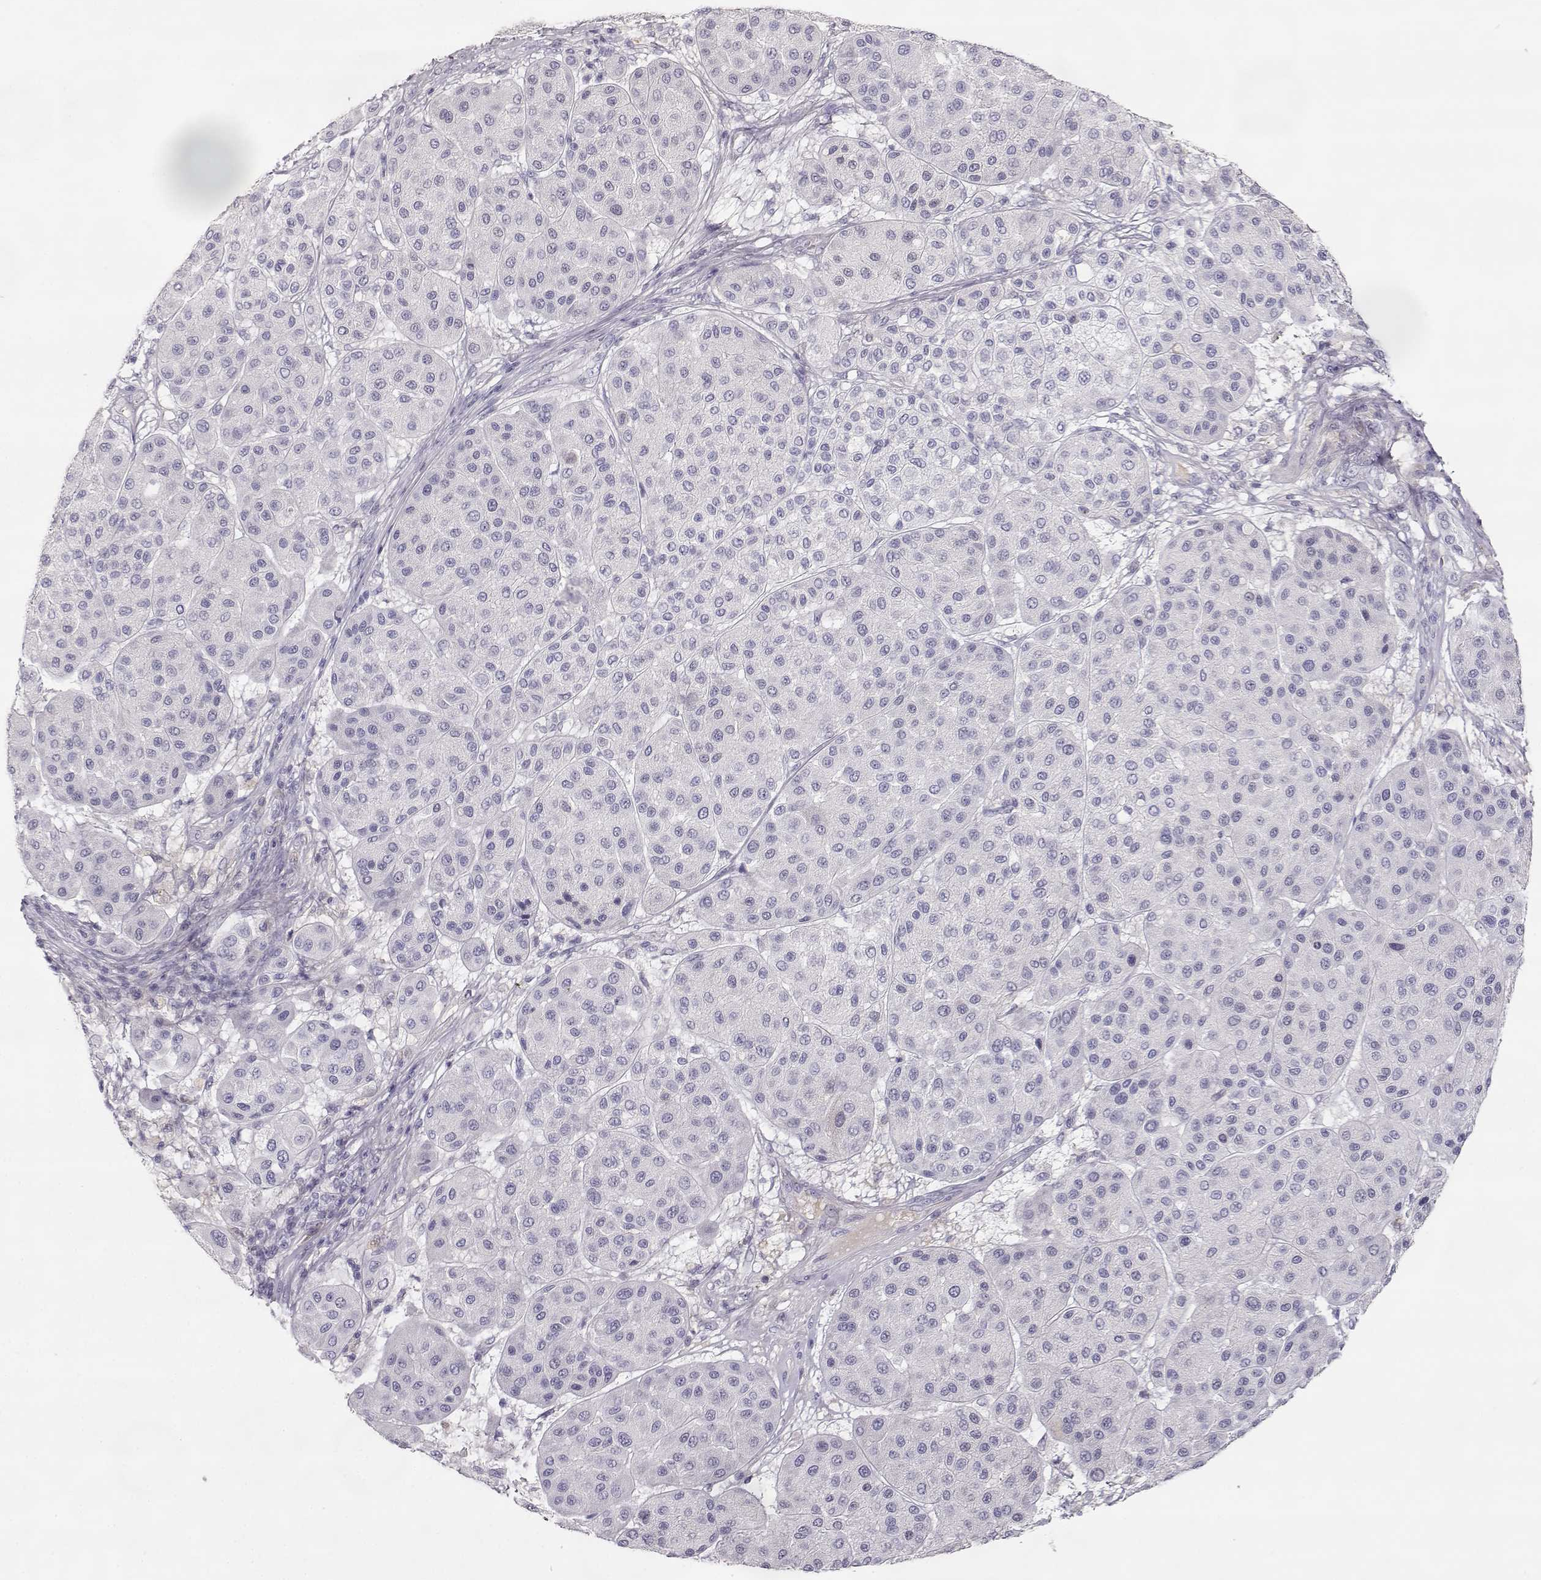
{"staining": {"intensity": "negative", "quantity": "none", "location": "none"}, "tissue": "melanoma", "cell_type": "Tumor cells", "image_type": "cancer", "snomed": [{"axis": "morphology", "description": "Malignant melanoma, Metastatic site"}, {"axis": "topography", "description": "Smooth muscle"}], "caption": "An IHC photomicrograph of malignant melanoma (metastatic site) is shown. There is no staining in tumor cells of malignant melanoma (metastatic site).", "gene": "SLCO6A1", "patient": {"sex": "male", "age": 41}}